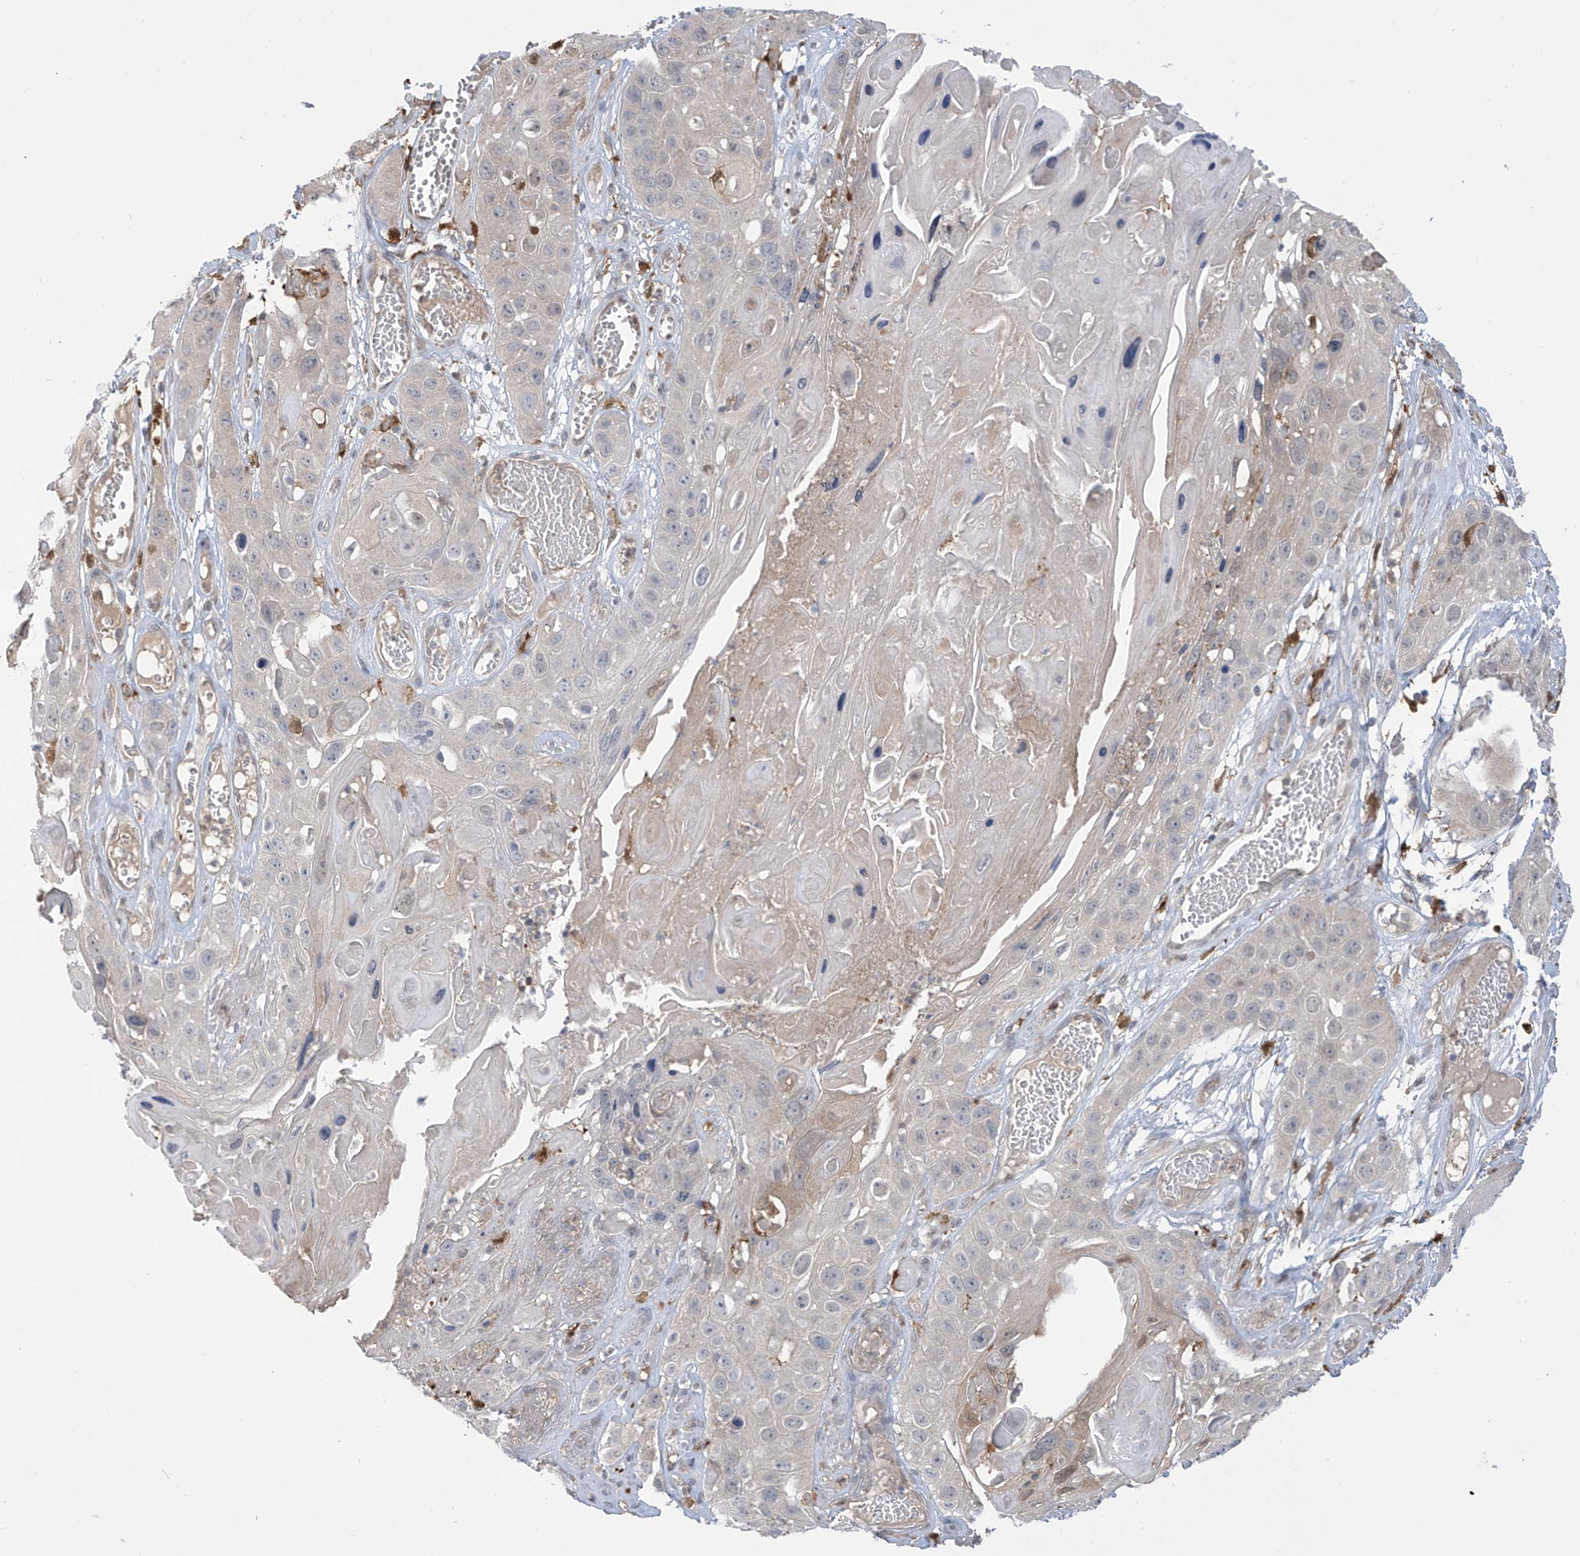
{"staining": {"intensity": "negative", "quantity": "none", "location": "none"}, "tissue": "skin cancer", "cell_type": "Tumor cells", "image_type": "cancer", "snomed": [{"axis": "morphology", "description": "Squamous cell carcinoma, NOS"}, {"axis": "topography", "description": "Skin"}], "caption": "DAB immunohistochemical staining of human skin cancer (squamous cell carcinoma) demonstrates no significant staining in tumor cells.", "gene": "IDH1", "patient": {"sex": "male", "age": 55}}